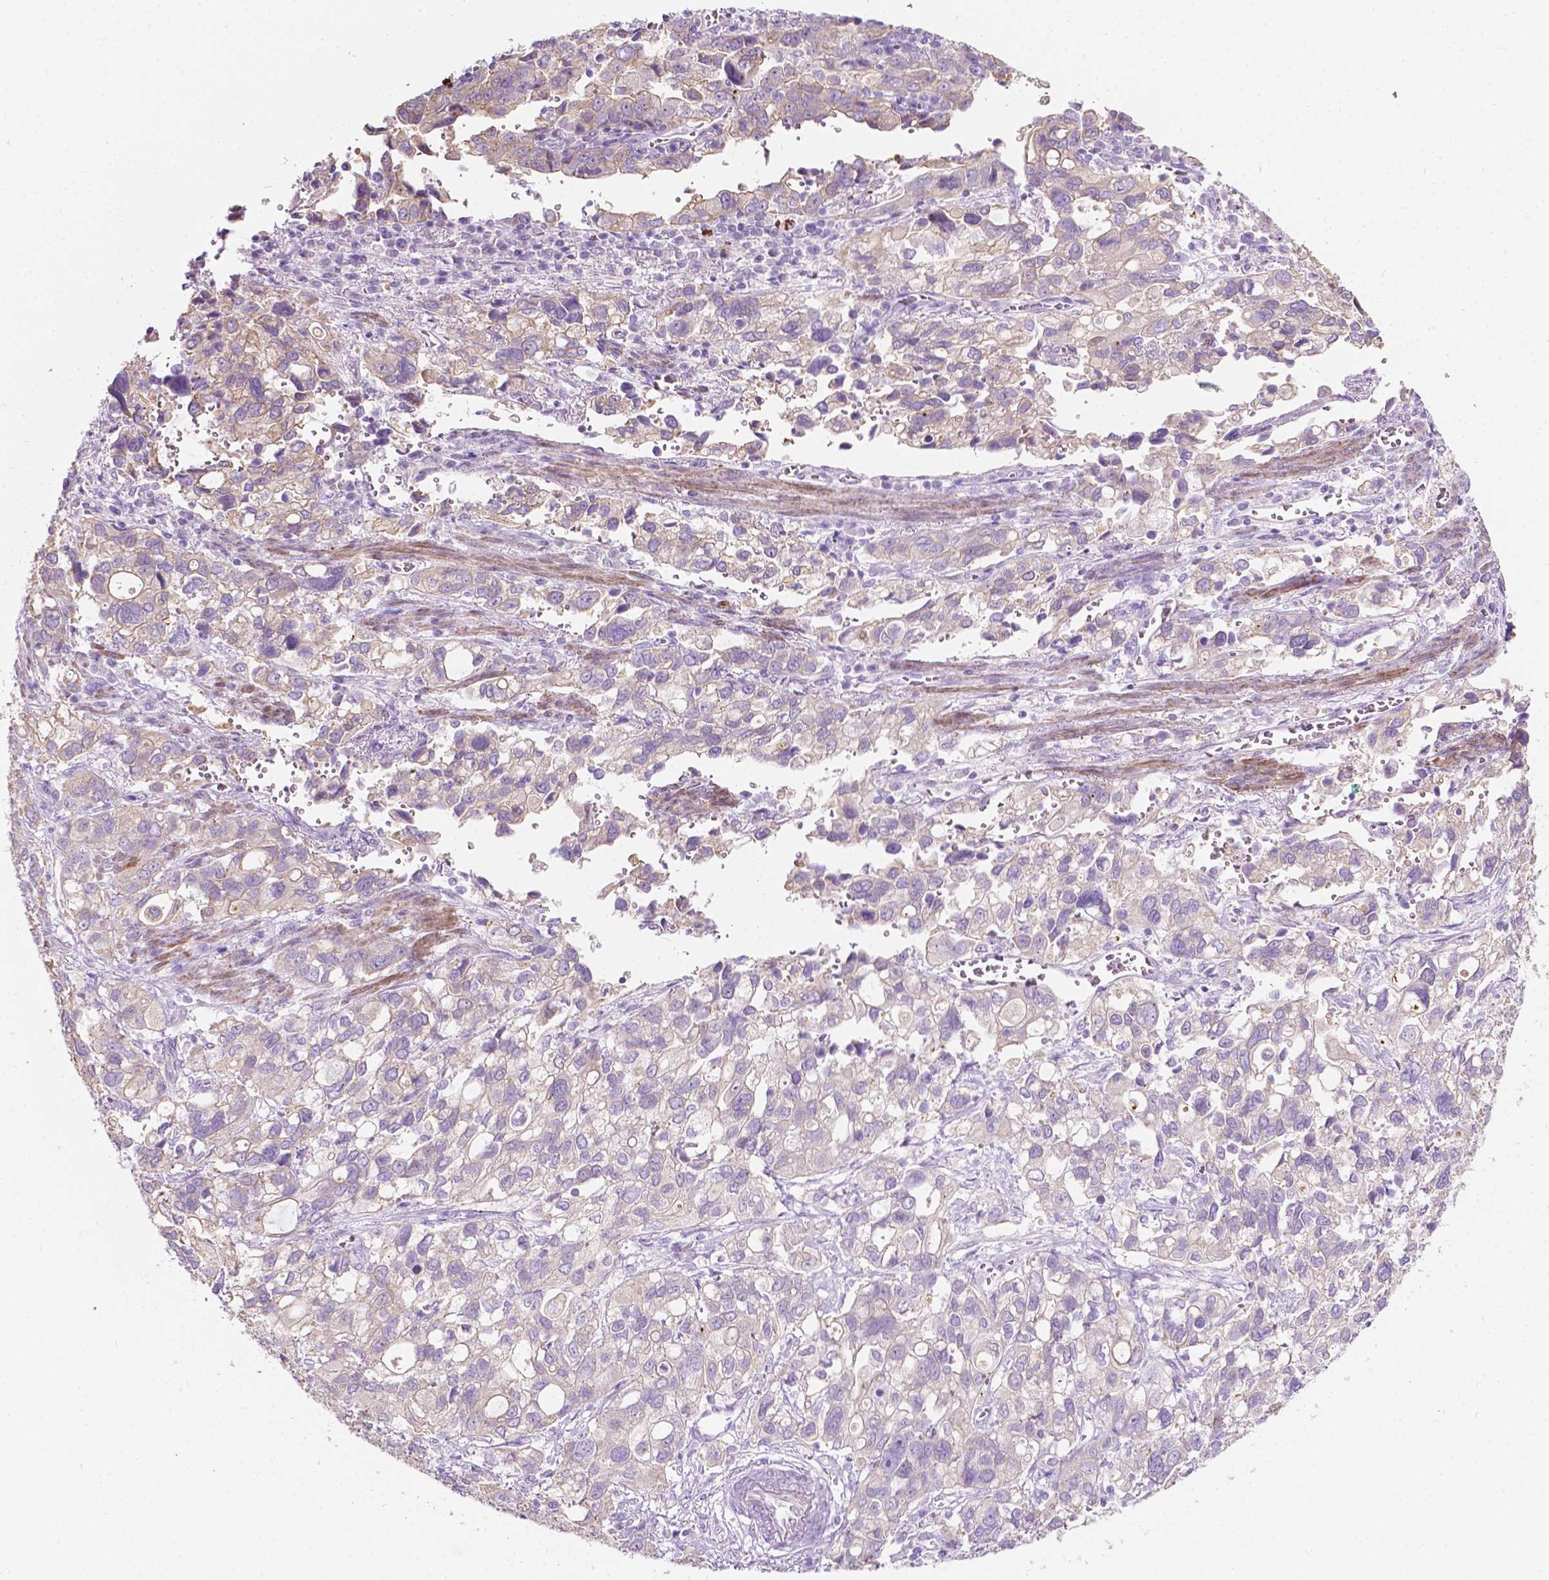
{"staining": {"intensity": "weak", "quantity": "25%-75%", "location": "cytoplasmic/membranous"}, "tissue": "stomach cancer", "cell_type": "Tumor cells", "image_type": "cancer", "snomed": [{"axis": "morphology", "description": "Adenocarcinoma, NOS"}, {"axis": "topography", "description": "Stomach, upper"}], "caption": "This is an image of immunohistochemistry (IHC) staining of stomach cancer (adenocarcinoma), which shows weak staining in the cytoplasmic/membranous of tumor cells.", "gene": "NOS1AP", "patient": {"sex": "female", "age": 81}}